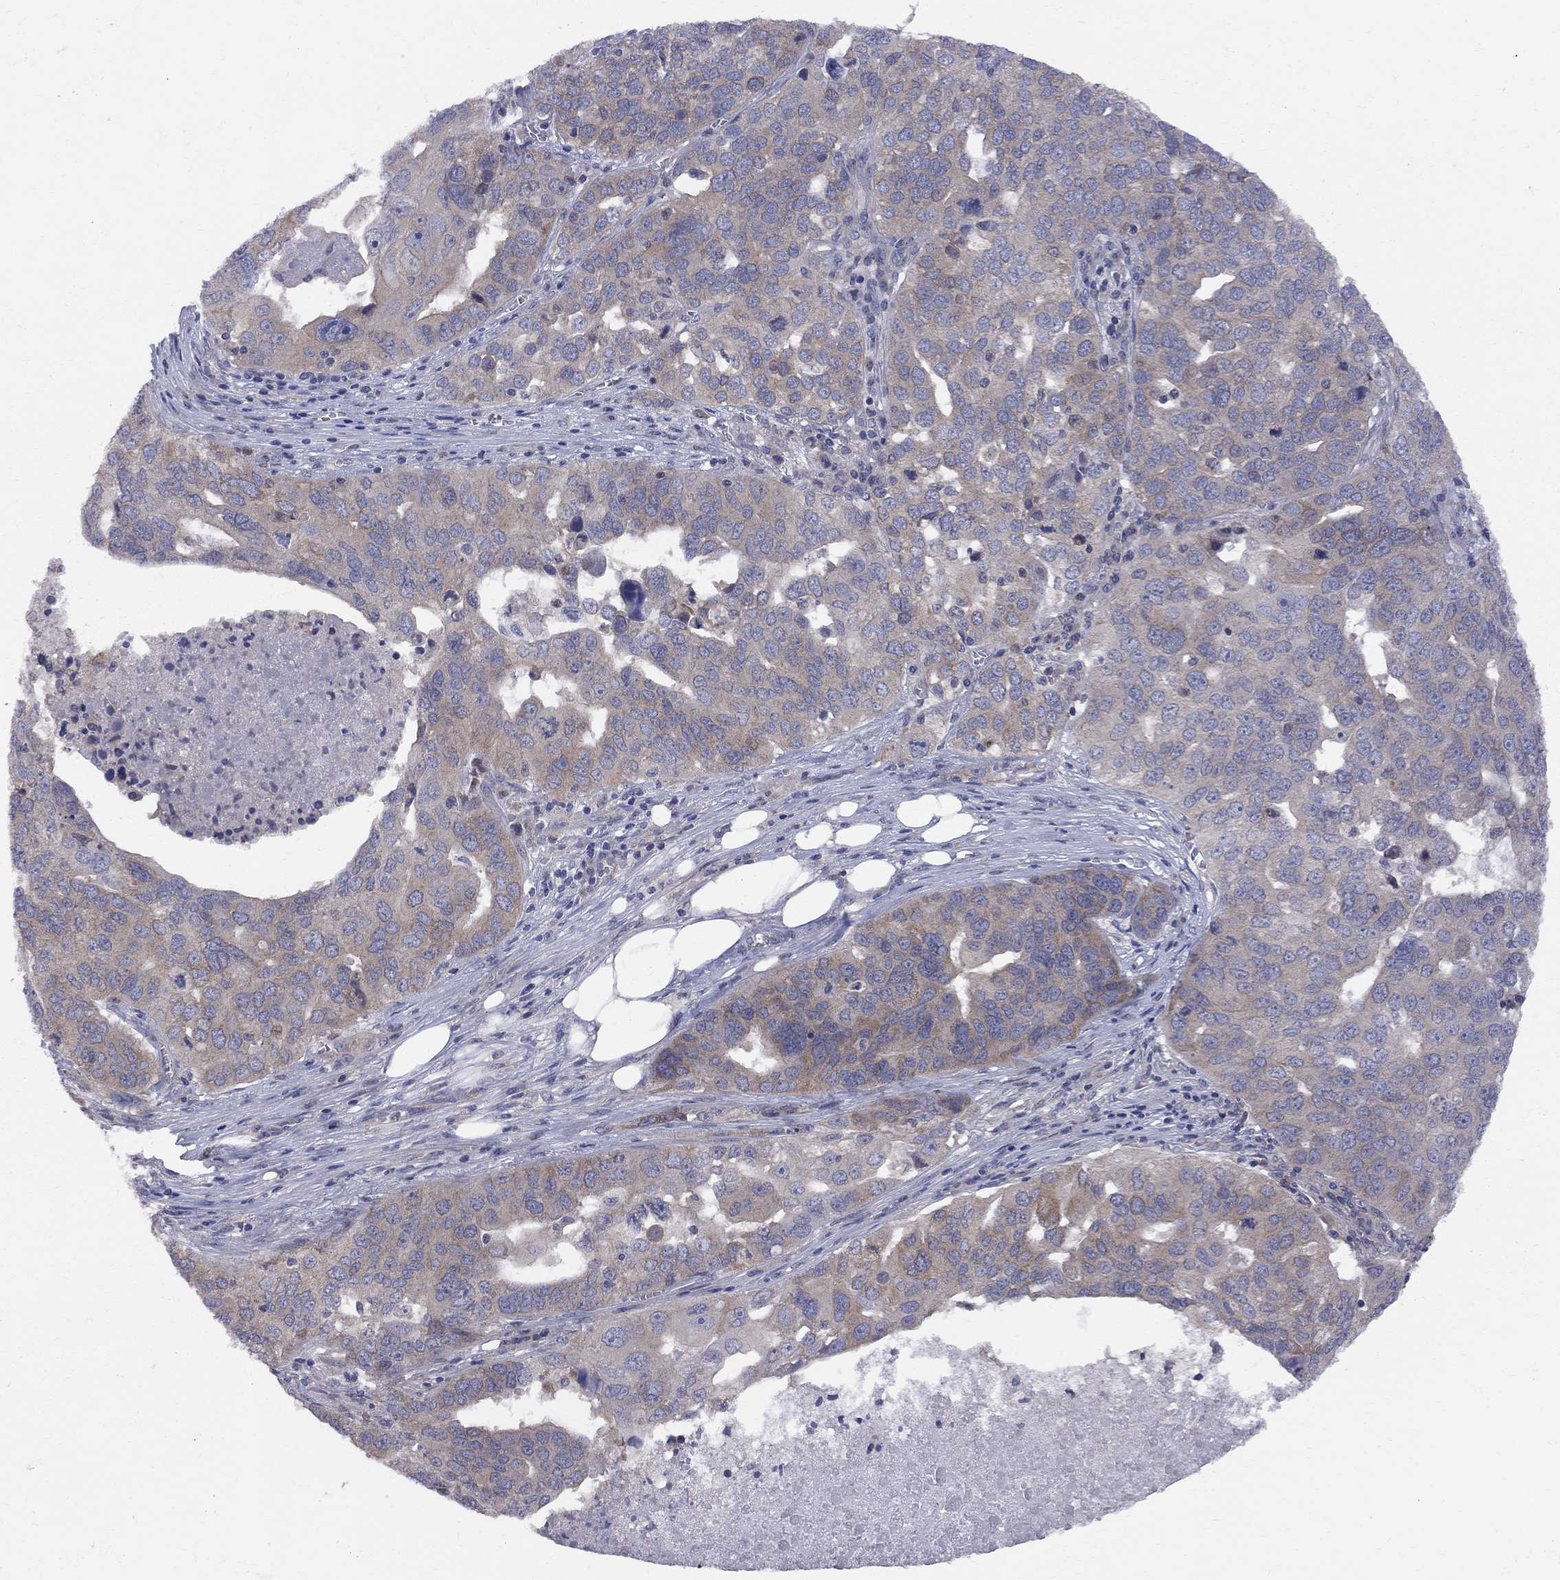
{"staining": {"intensity": "weak", "quantity": ">75%", "location": "cytoplasmic/membranous"}, "tissue": "ovarian cancer", "cell_type": "Tumor cells", "image_type": "cancer", "snomed": [{"axis": "morphology", "description": "Carcinoma, endometroid"}, {"axis": "topography", "description": "Soft tissue"}, {"axis": "topography", "description": "Ovary"}], "caption": "Ovarian cancer (endometroid carcinoma) stained with DAB (3,3'-diaminobenzidine) immunohistochemistry reveals low levels of weak cytoplasmic/membranous expression in approximately >75% of tumor cells. (Brightfield microscopy of DAB IHC at high magnification).", "gene": "CNOT11", "patient": {"sex": "female", "age": 52}}